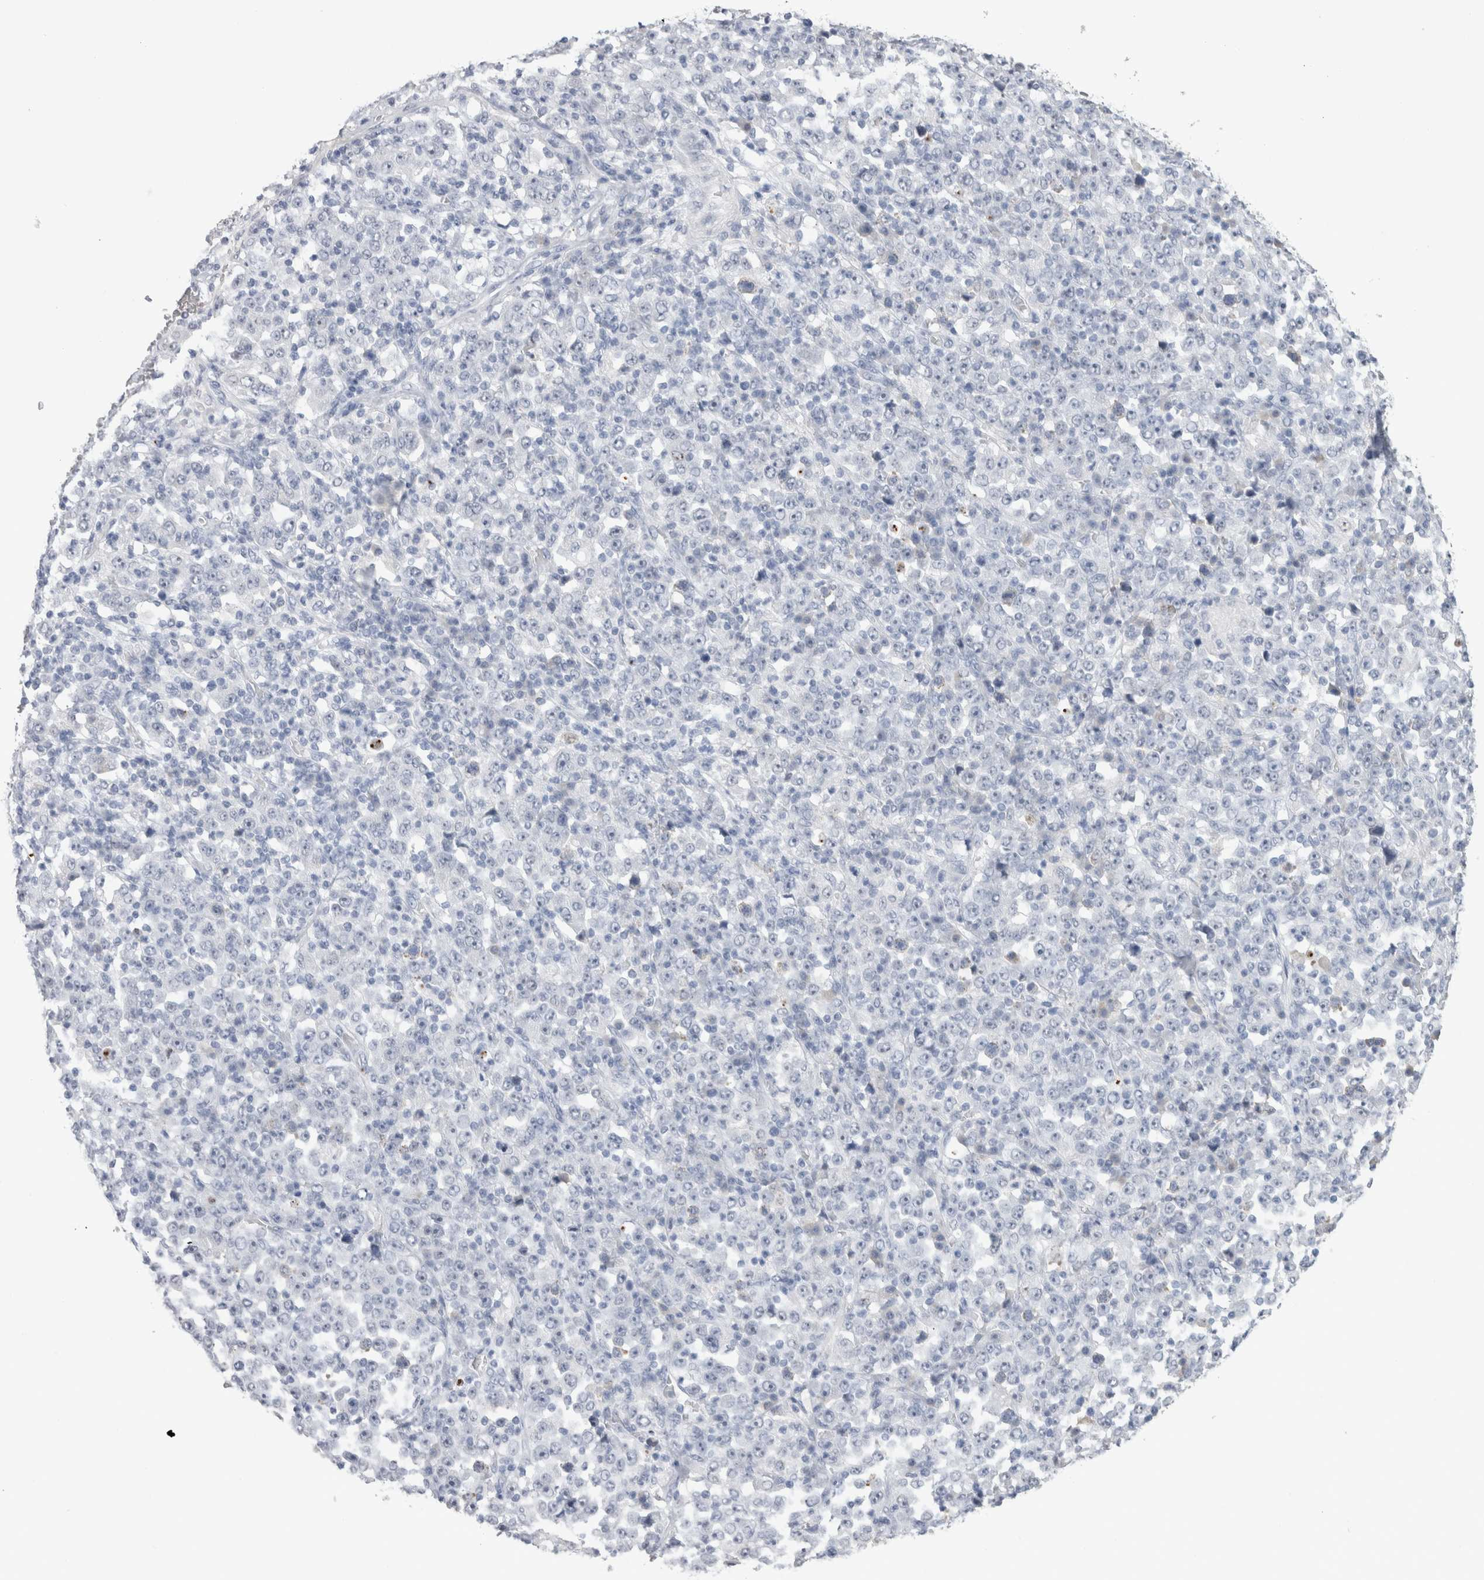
{"staining": {"intensity": "negative", "quantity": "none", "location": "none"}, "tissue": "stomach cancer", "cell_type": "Tumor cells", "image_type": "cancer", "snomed": [{"axis": "morphology", "description": "Normal tissue, NOS"}, {"axis": "morphology", "description": "Adenocarcinoma, NOS"}, {"axis": "topography", "description": "Stomach, upper"}, {"axis": "topography", "description": "Stomach"}], "caption": "Tumor cells are negative for protein expression in human adenocarcinoma (stomach).", "gene": "CADM3", "patient": {"sex": "male", "age": 59}}